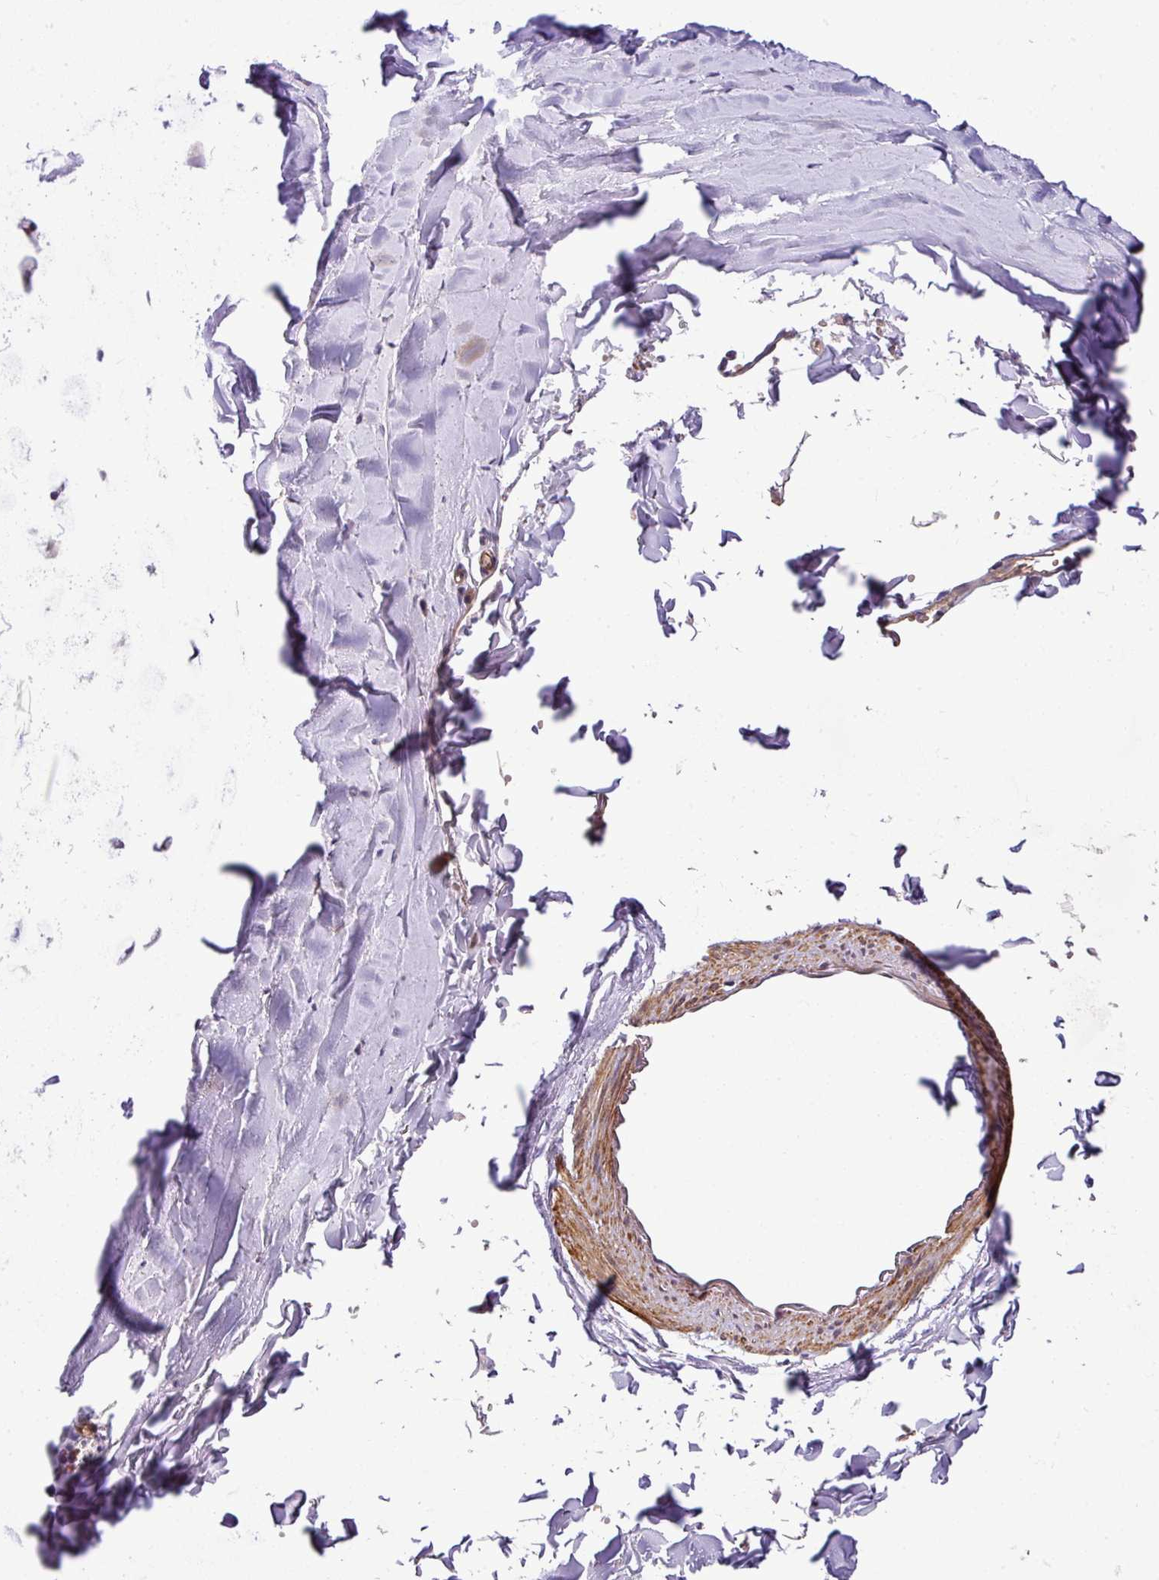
{"staining": {"intensity": "weak", "quantity": "25%-75%", "location": "cytoplasmic/membranous"}, "tissue": "soft tissue", "cell_type": "Fibroblasts", "image_type": "normal", "snomed": [{"axis": "morphology", "description": "Normal tissue, NOS"}, {"axis": "topography", "description": "Cartilage tissue"}, {"axis": "topography", "description": "Bronchus"}, {"axis": "topography", "description": "Peripheral nerve tissue"}], "caption": "Protein expression analysis of unremarkable soft tissue shows weak cytoplasmic/membranous staining in approximately 25%-75% of fibroblasts.", "gene": "CASS4", "patient": {"sex": "female", "age": 59}}